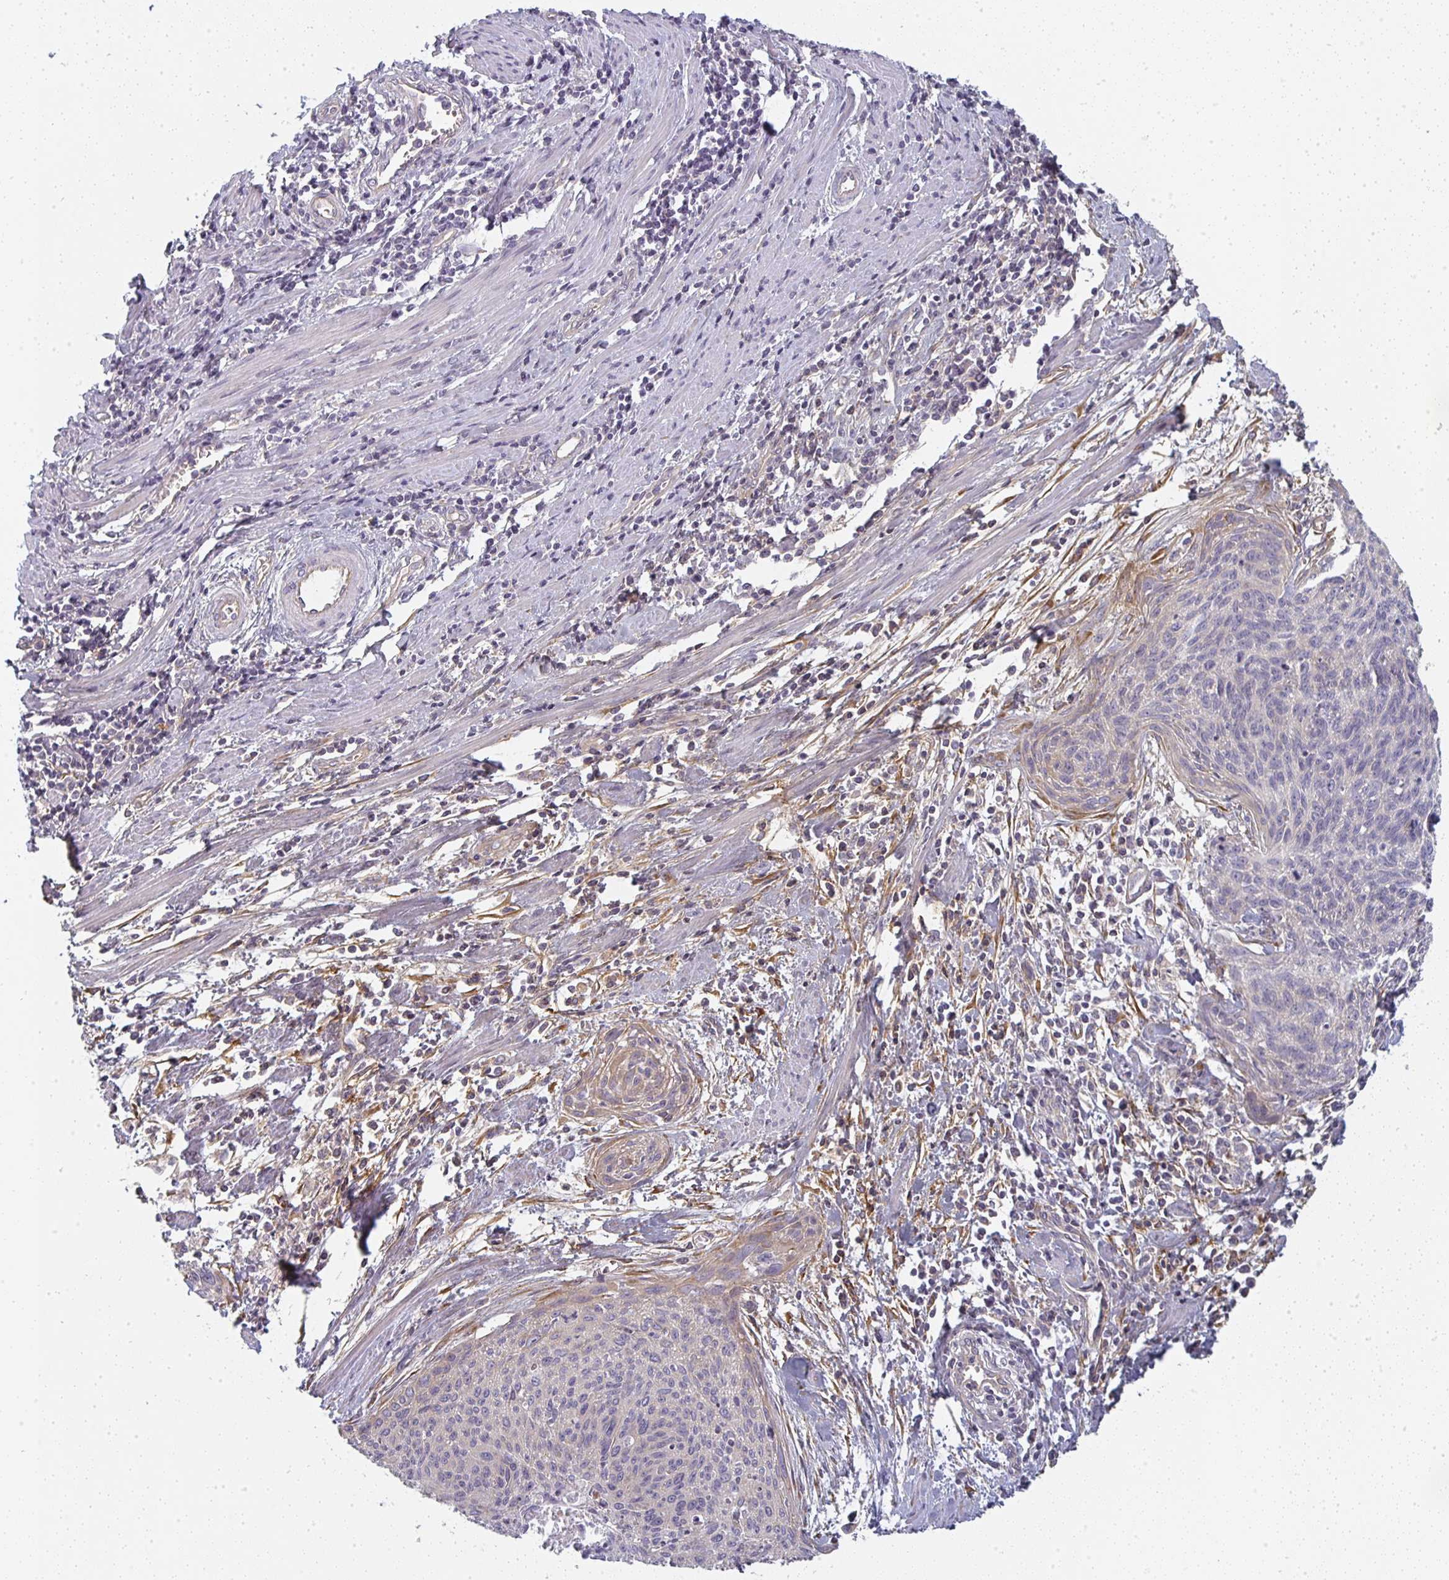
{"staining": {"intensity": "negative", "quantity": "none", "location": "none"}, "tissue": "cervical cancer", "cell_type": "Tumor cells", "image_type": "cancer", "snomed": [{"axis": "morphology", "description": "Squamous cell carcinoma, NOS"}, {"axis": "topography", "description": "Cervix"}], "caption": "Immunohistochemical staining of squamous cell carcinoma (cervical) shows no significant positivity in tumor cells. (DAB (3,3'-diaminobenzidine) immunohistochemistry with hematoxylin counter stain).", "gene": "CTHRC1", "patient": {"sex": "female", "age": 55}}